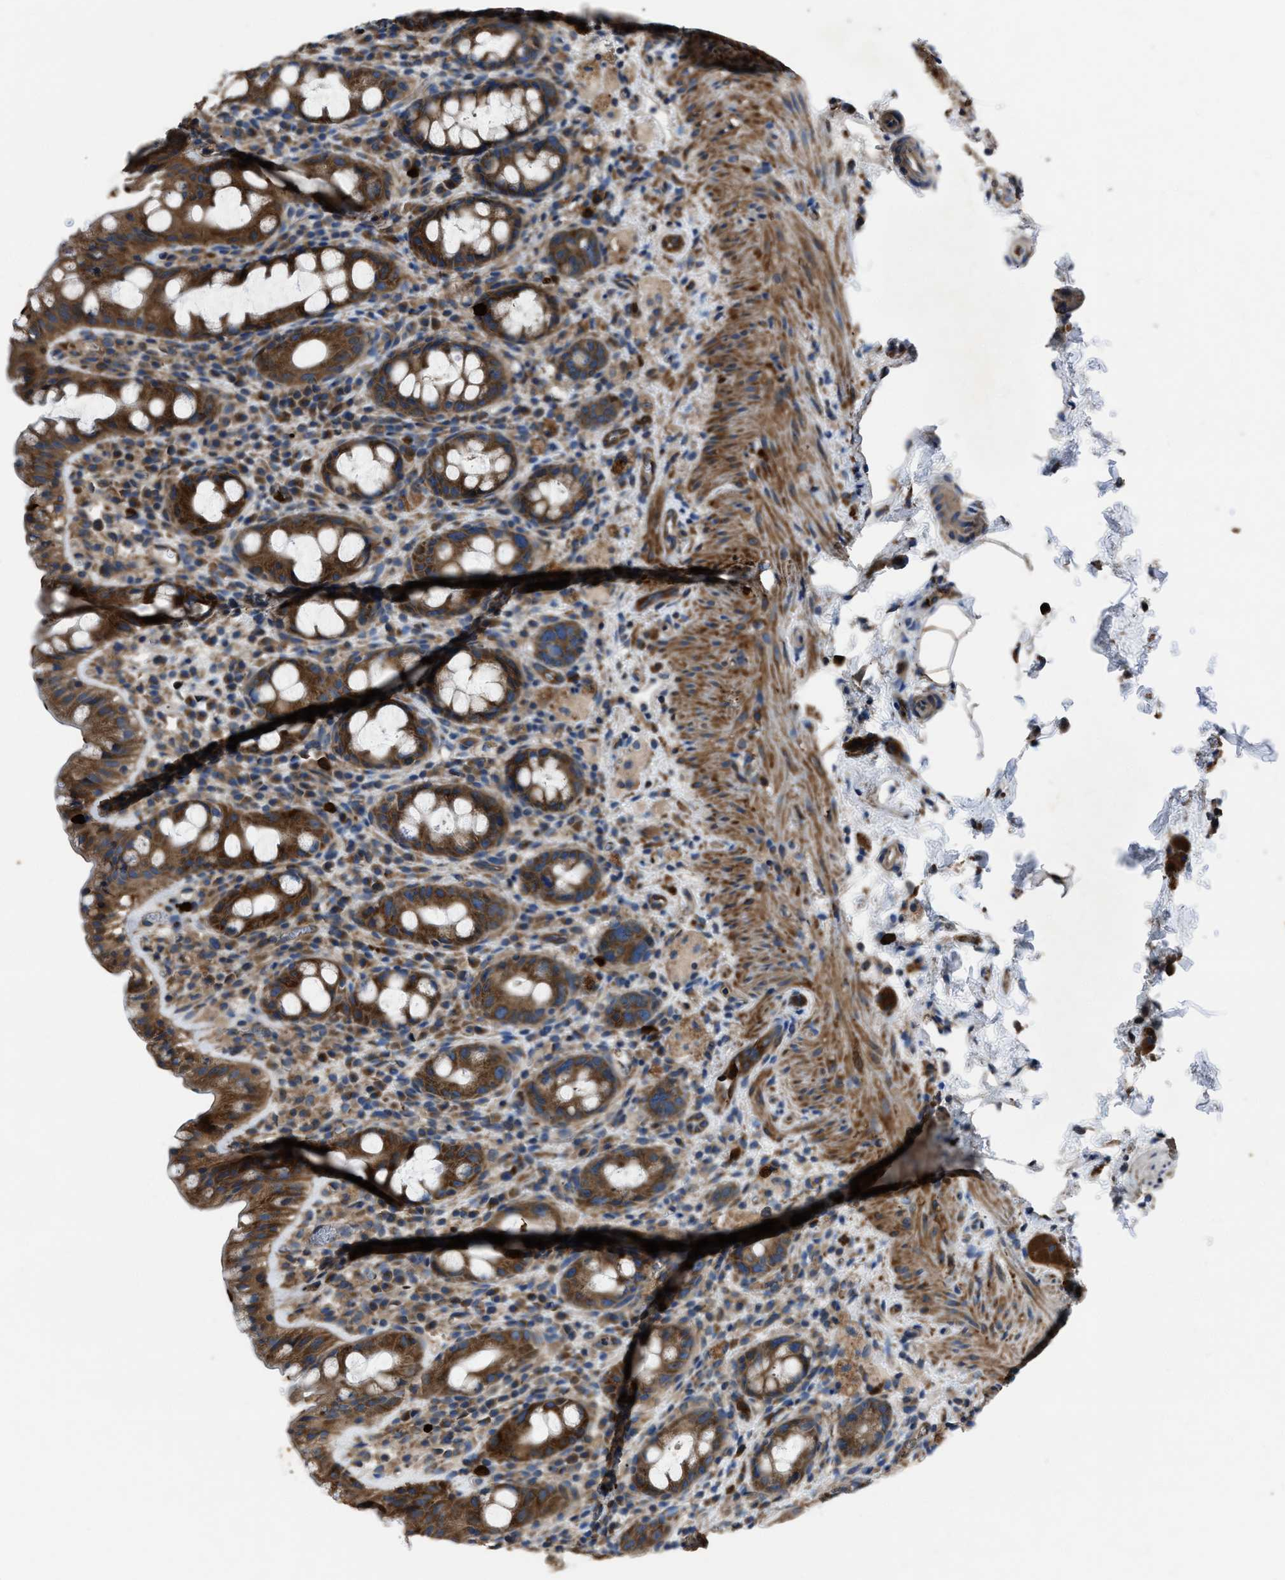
{"staining": {"intensity": "strong", "quantity": ">75%", "location": "cytoplasmic/membranous"}, "tissue": "rectum", "cell_type": "Glandular cells", "image_type": "normal", "snomed": [{"axis": "morphology", "description": "Normal tissue, NOS"}, {"axis": "topography", "description": "Rectum"}], "caption": "Strong cytoplasmic/membranous protein positivity is present in approximately >75% of glandular cells in rectum.", "gene": "ANGPT1", "patient": {"sex": "male", "age": 44}}